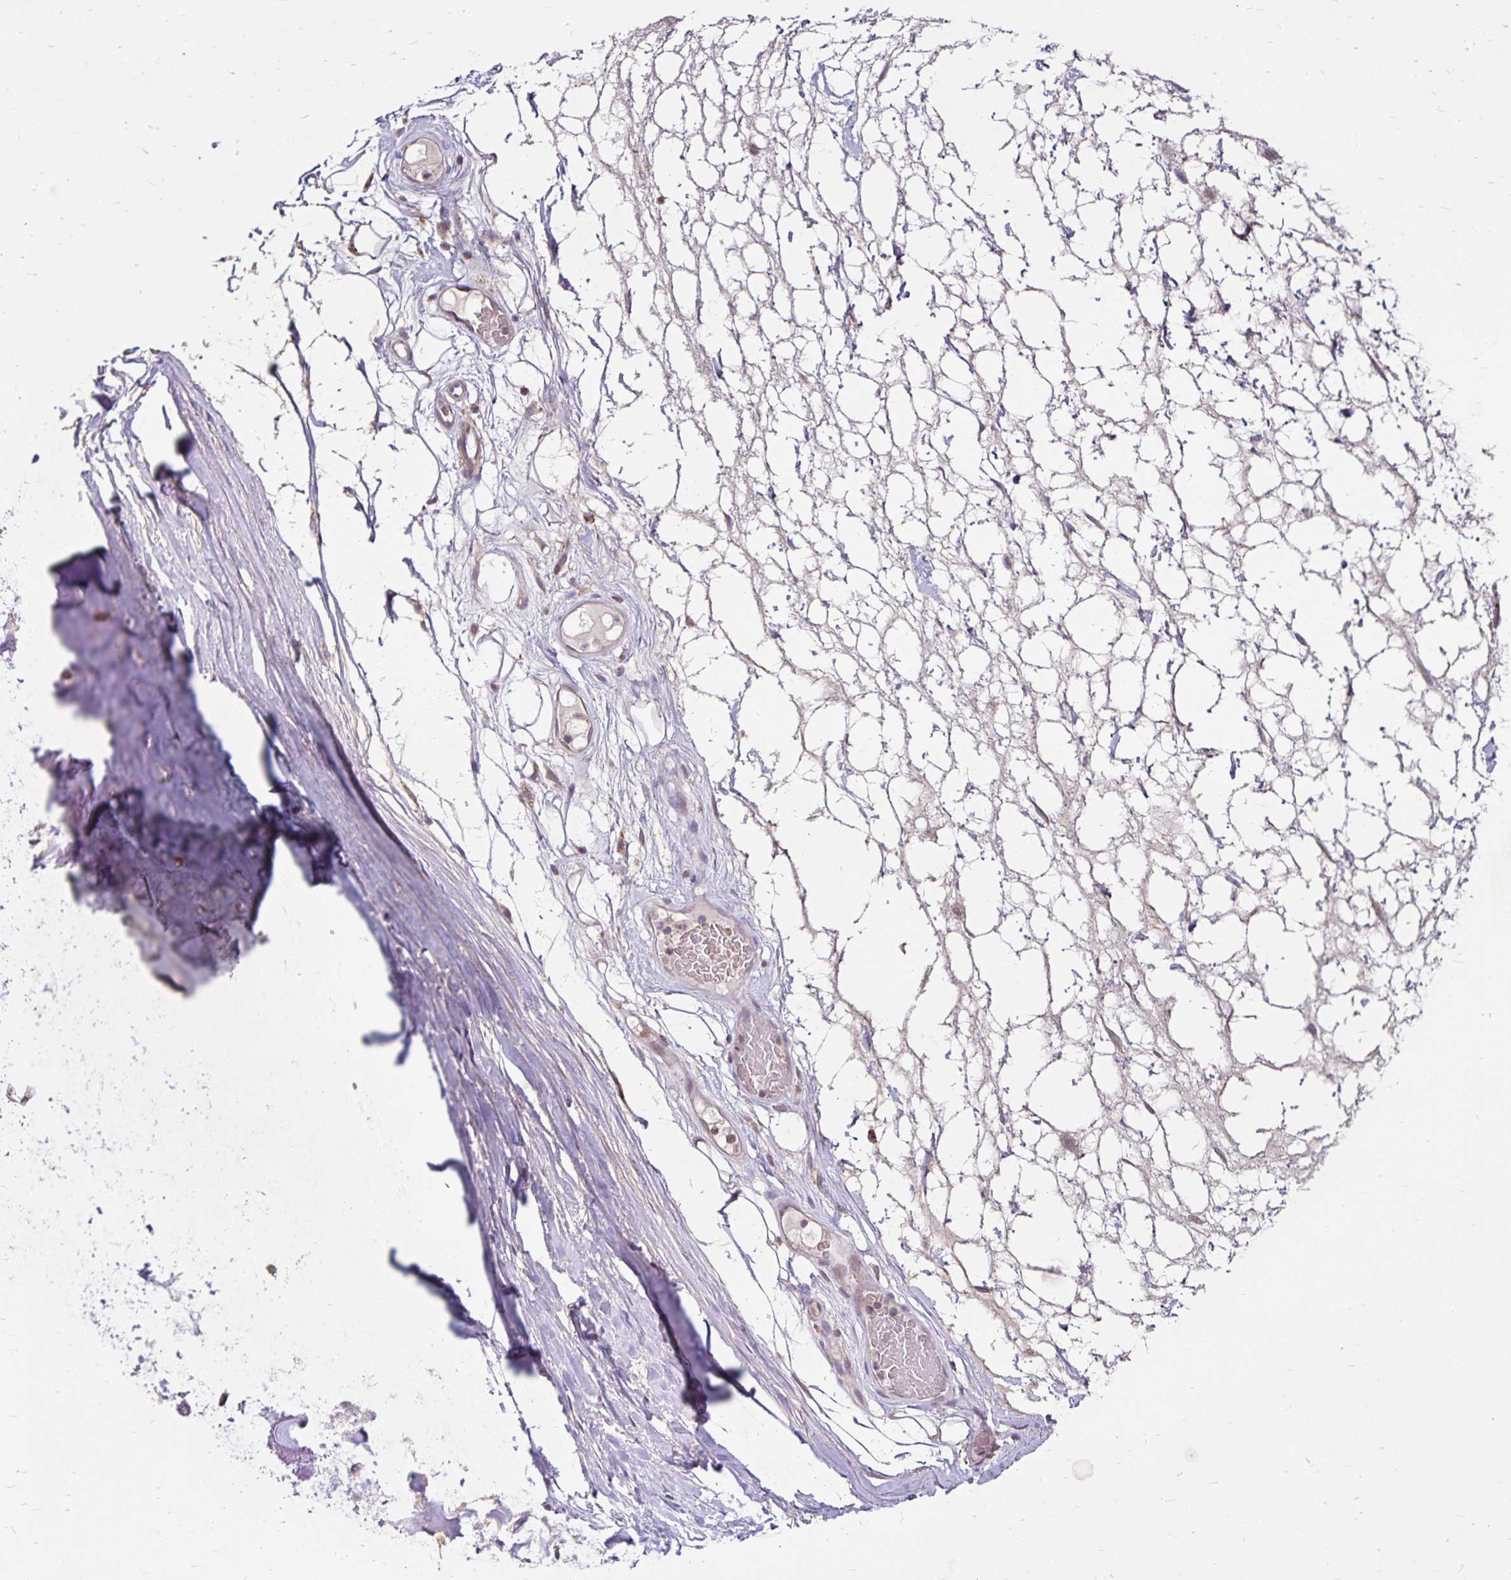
{"staining": {"intensity": "negative", "quantity": "none", "location": "none"}, "tissue": "adipose tissue", "cell_type": "Adipocytes", "image_type": "normal", "snomed": [{"axis": "morphology", "description": "Normal tissue, NOS"}, {"axis": "topography", "description": "Lymph node"}, {"axis": "topography", "description": "Cartilage tissue"}, {"axis": "topography", "description": "Nasopharynx"}], "caption": "Human adipose tissue stained for a protein using immunohistochemistry (IHC) demonstrates no expression in adipocytes.", "gene": "EMC10", "patient": {"sex": "male", "age": 63}}